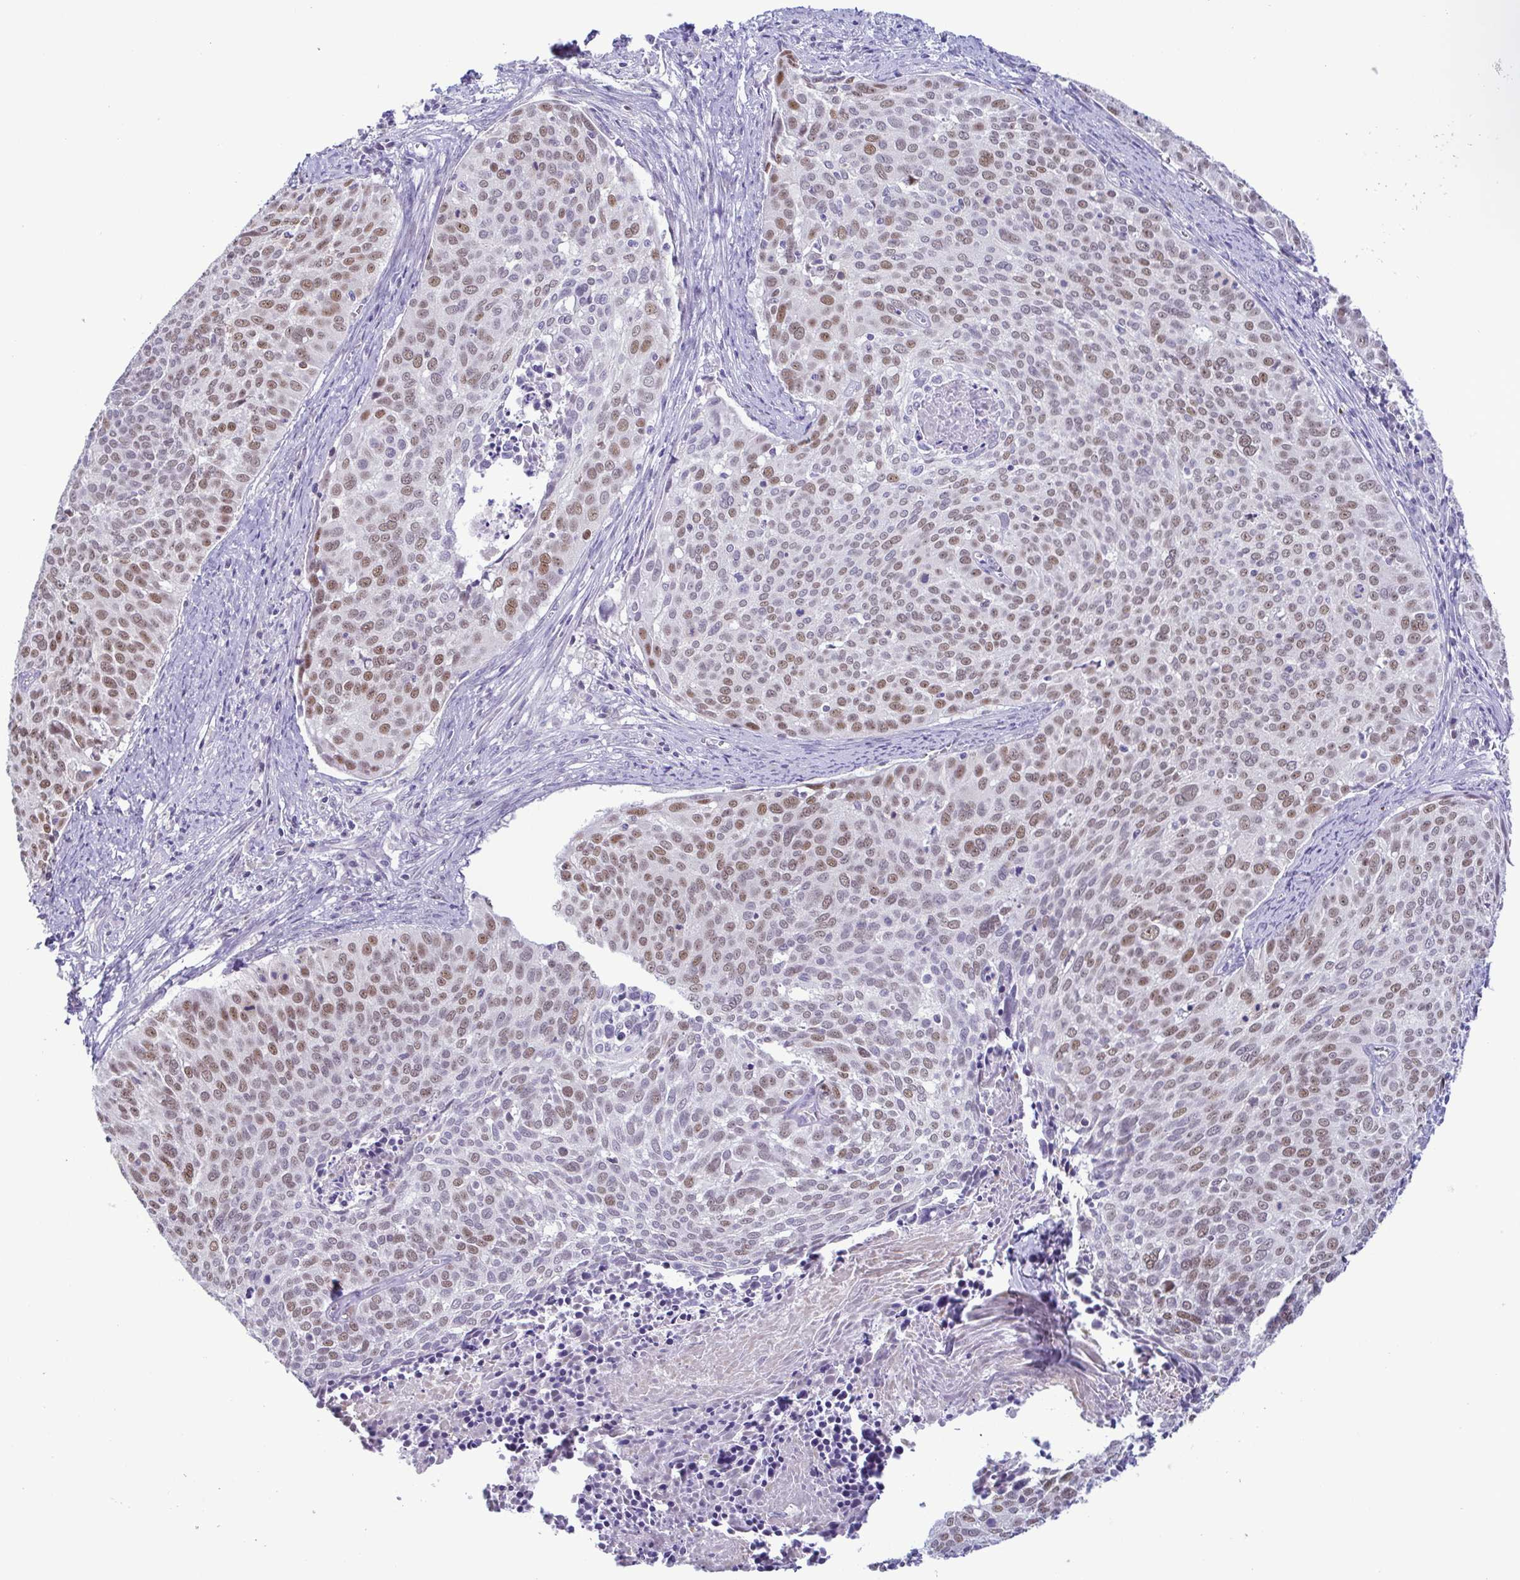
{"staining": {"intensity": "moderate", "quantity": ">75%", "location": "nuclear"}, "tissue": "cervical cancer", "cell_type": "Tumor cells", "image_type": "cancer", "snomed": [{"axis": "morphology", "description": "Squamous cell carcinoma, NOS"}, {"axis": "topography", "description": "Cervix"}], "caption": "This is a micrograph of immunohistochemistry (IHC) staining of squamous cell carcinoma (cervical), which shows moderate staining in the nuclear of tumor cells.", "gene": "TIPIN", "patient": {"sex": "female", "age": 39}}